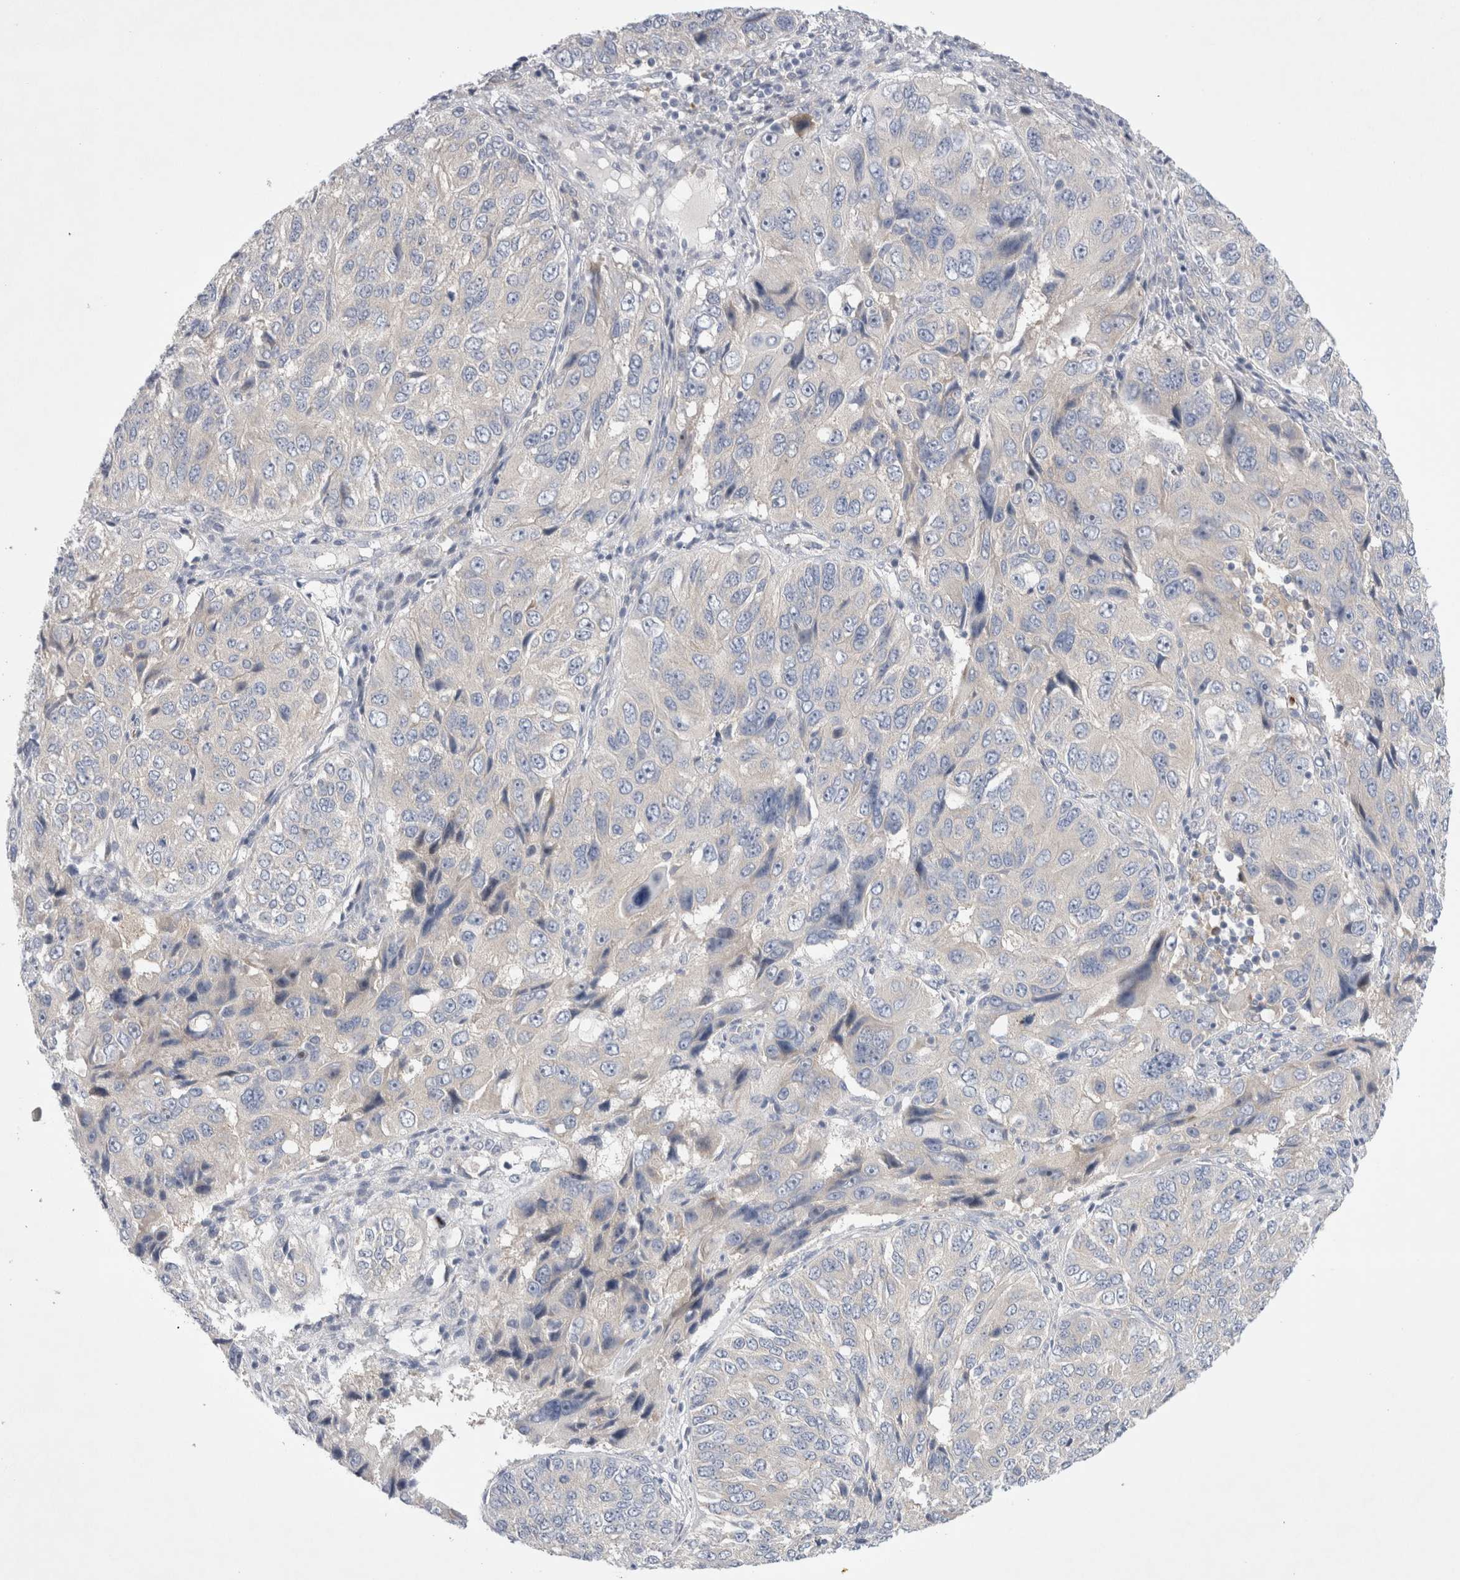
{"staining": {"intensity": "negative", "quantity": "none", "location": "none"}, "tissue": "ovarian cancer", "cell_type": "Tumor cells", "image_type": "cancer", "snomed": [{"axis": "morphology", "description": "Carcinoma, endometroid"}, {"axis": "topography", "description": "Ovary"}], "caption": "Human ovarian cancer (endometroid carcinoma) stained for a protein using immunohistochemistry (IHC) exhibits no expression in tumor cells.", "gene": "RBM12B", "patient": {"sex": "female", "age": 51}}